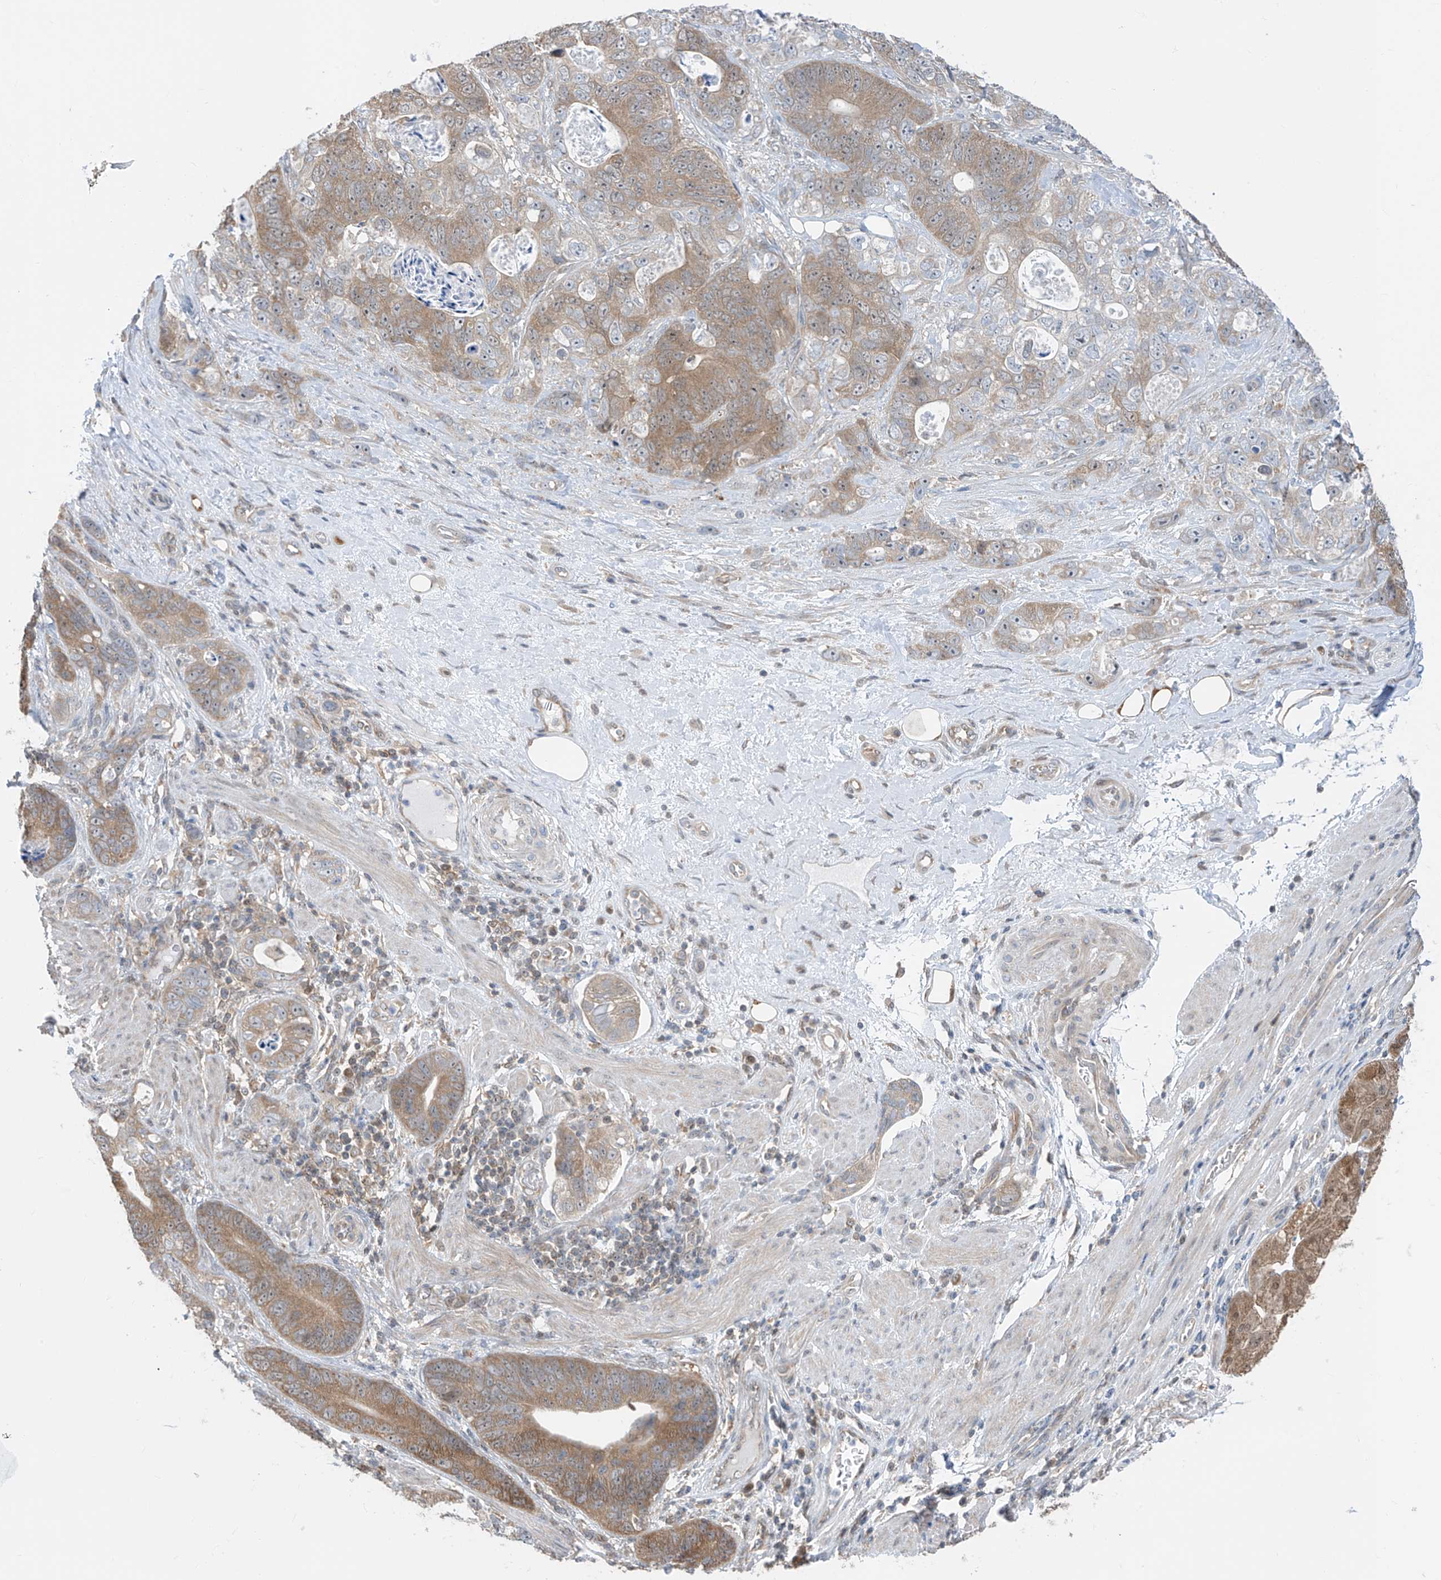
{"staining": {"intensity": "moderate", "quantity": "25%-75%", "location": "cytoplasmic/membranous"}, "tissue": "stomach cancer", "cell_type": "Tumor cells", "image_type": "cancer", "snomed": [{"axis": "morphology", "description": "Normal tissue, NOS"}, {"axis": "morphology", "description": "Adenocarcinoma, NOS"}, {"axis": "topography", "description": "Stomach"}], "caption": "A high-resolution histopathology image shows immunohistochemistry (IHC) staining of stomach adenocarcinoma, which demonstrates moderate cytoplasmic/membranous positivity in about 25%-75% of tumor cells.", "gene": "TTC38", "patient": {"sex": "female", "age": 89}}